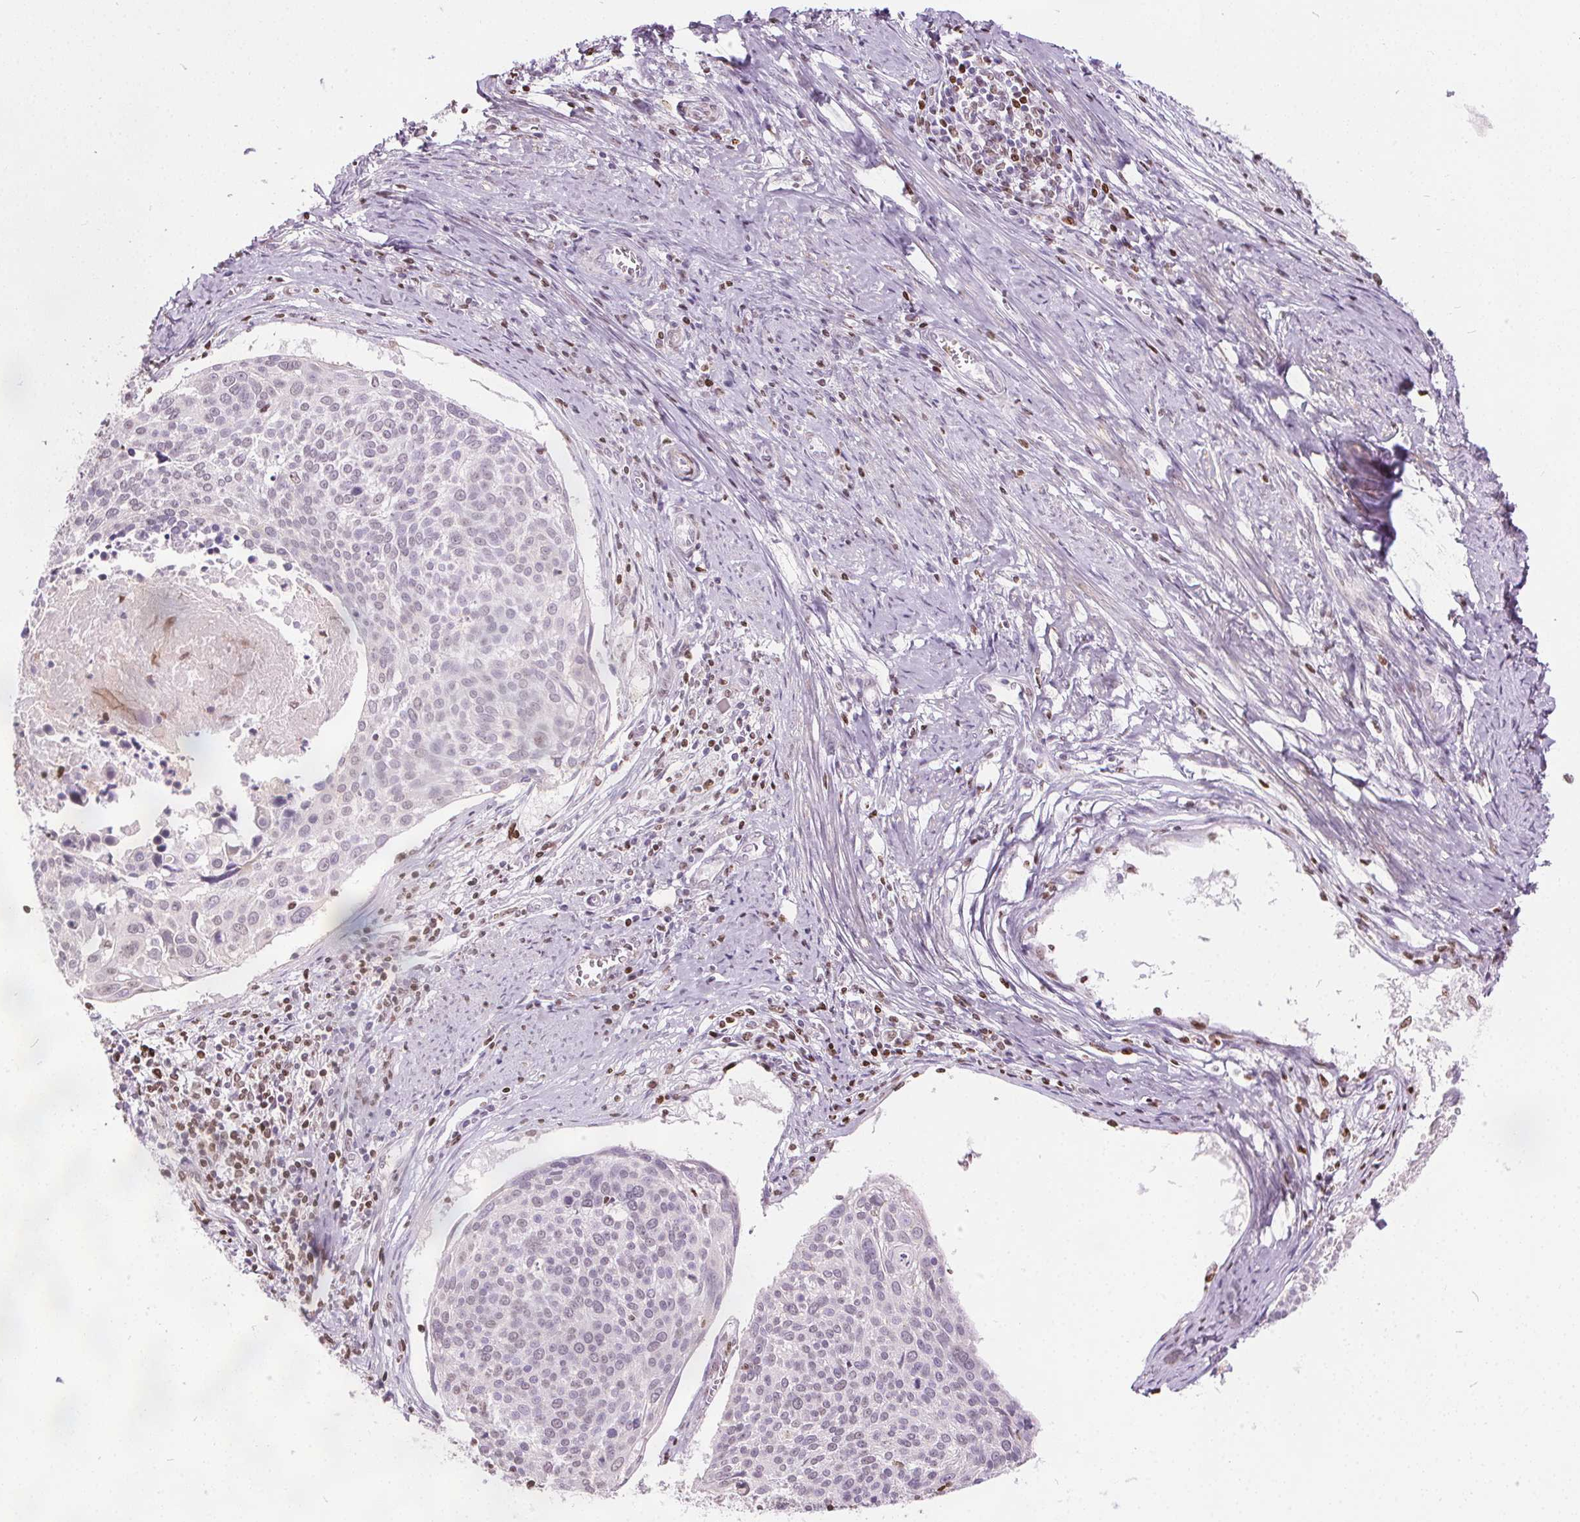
{"staining": {"intensity": "negative", "quantity": "none", "location": "none"}, "tissue": "cervical cancer", "cell_type": "Tumor cells", "image_type": "cancer", "snomed": [{"axis": "morphology", "description": "Squamous cell carcinoma, NOS"}, {"axis": "topography", "description": "Cervix"}], "caption": "Human squamous cell carcinoma (cervical) stained for a protein using immunohistochemistry (IHC) reveals no positivity in tumor cells.", "gene": "ISLR2", "patient": {"sex": "female", "age": 39}}